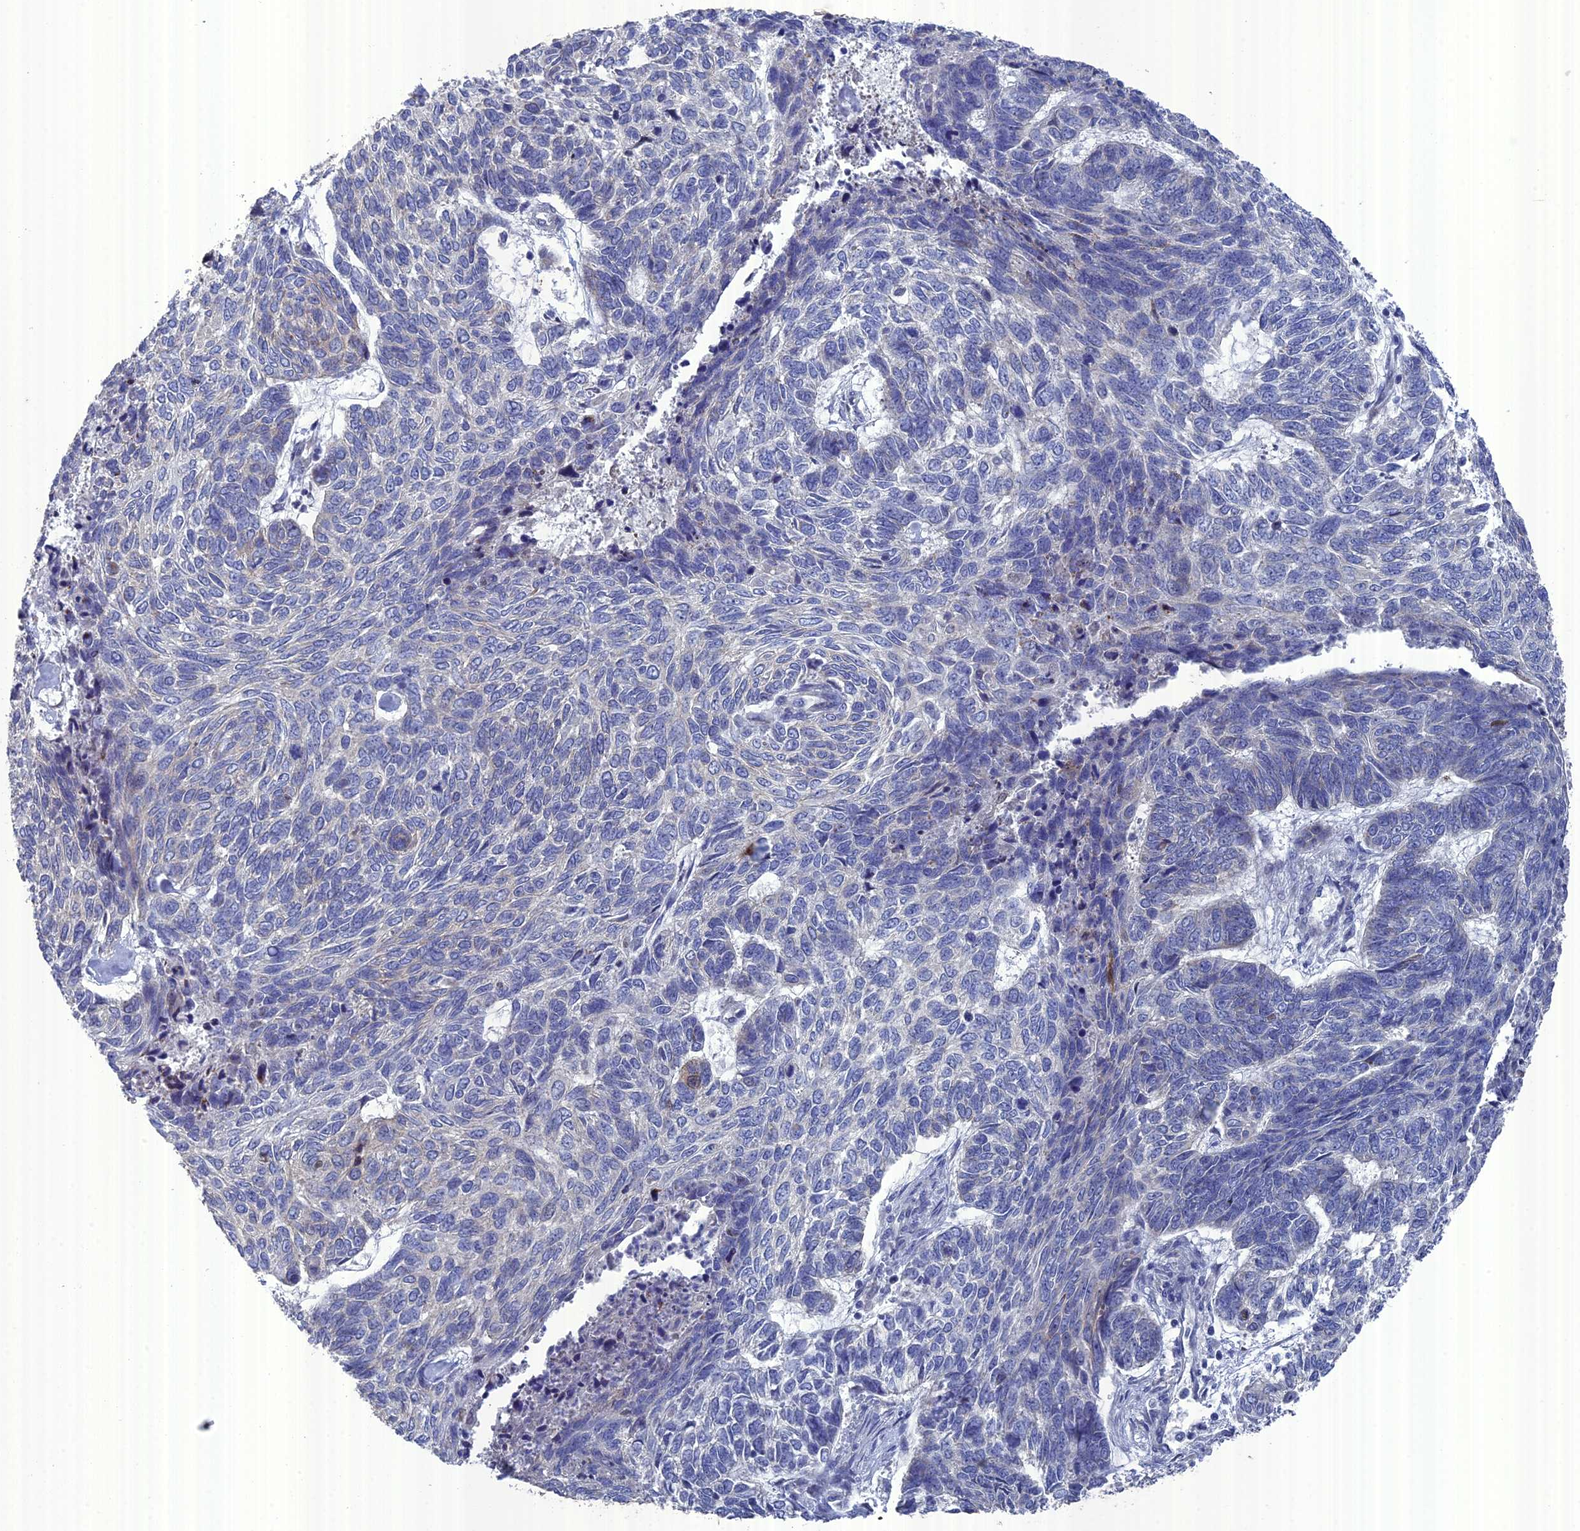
{"staining": {"intensity": "negative", "quantity": "none", "location": "none"}, "tissue": "skin cancer", "cell_type": "Tumor cells", "image_type": "cancer", "snomed": [{"axis": "morphology", "description": "Basal cell carcinoma"}, {"axis": "topography", "description": "Skin"}], "caption": "Protein analysis of basal cell carcinoma (skin) demonstrates no significant expression in tumor cells. (DAB (3,3'-diaminobenzidine) immunohistochemistry visualized using brightfield microscopy, high magnification).", "gene": "TMEM161A", "patient": {"sex": "female", "age": 65}}